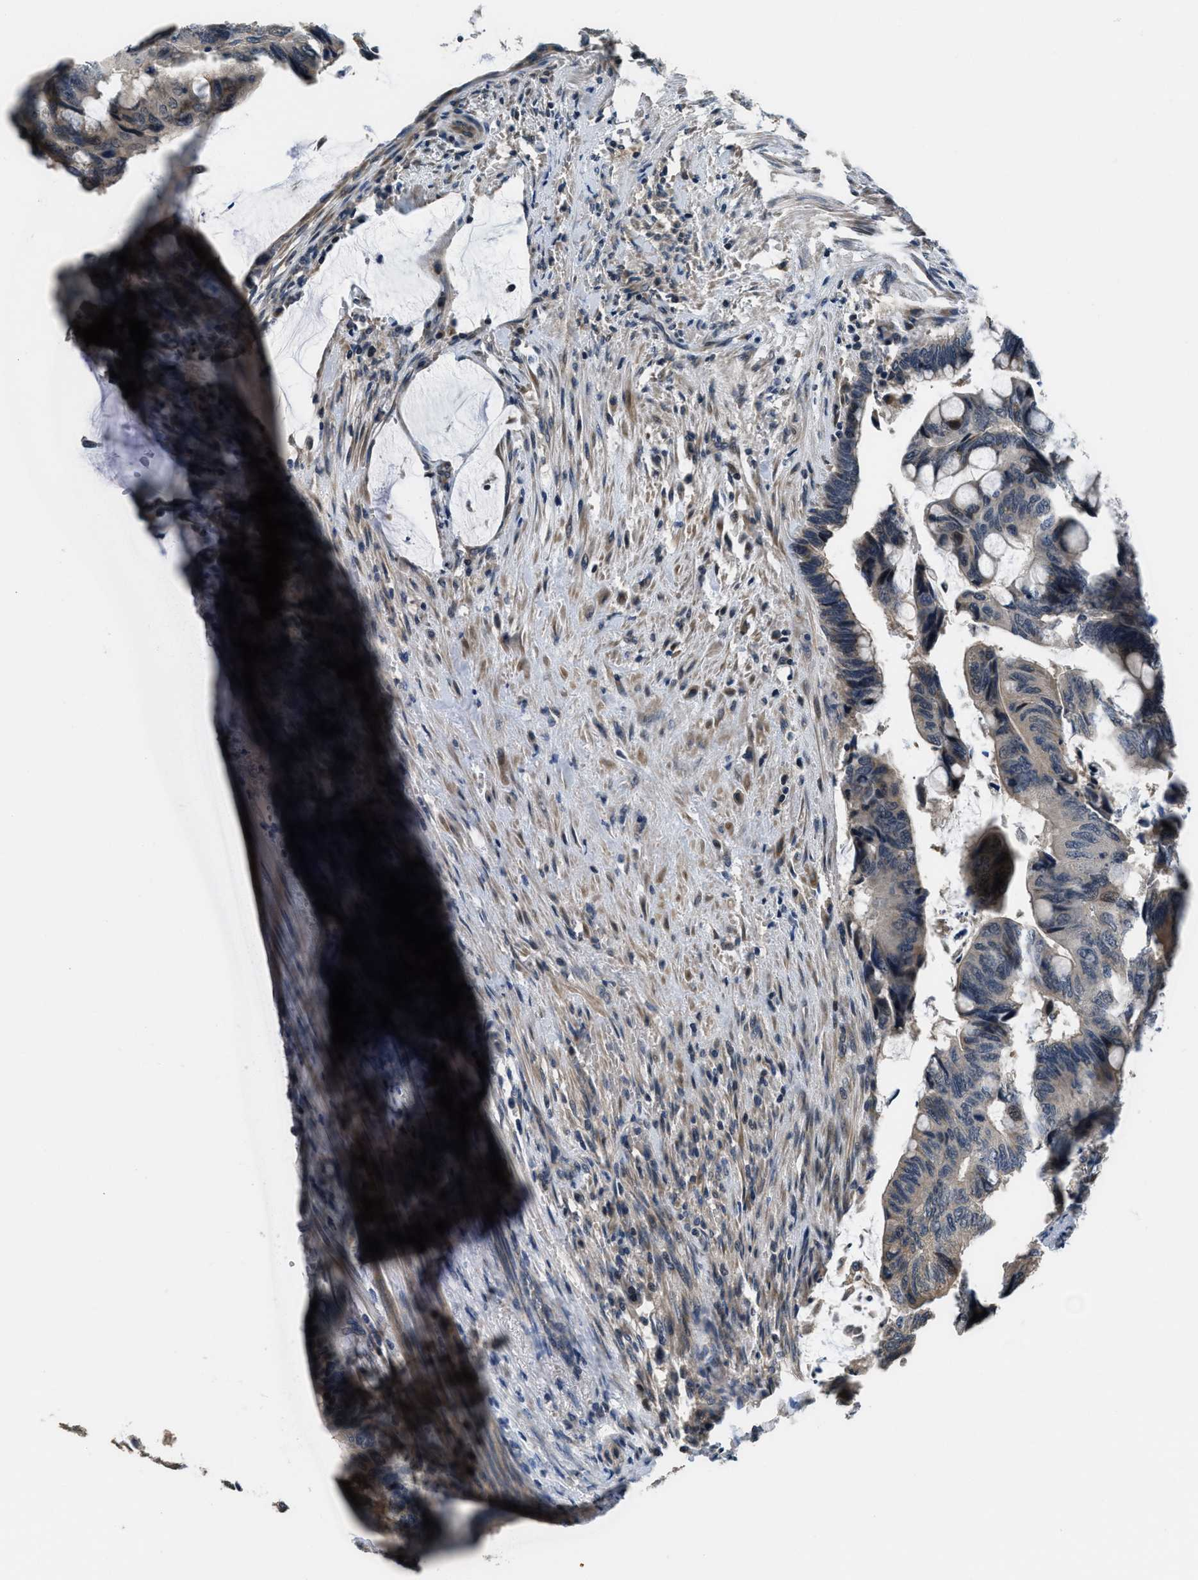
{"staining": {"intensity": "strong", "quantity": "<25%", "location": "nuclear"}, "tissue": "colorectal cancer", "cell_type": "Tumor cells", "image_type": "cancer", "snomed": [{"axis": "morphology", "description": "Normal tissue, NOS"}, {"axis": "morphology", "description": "Adenocarcinoma, NOS"}, {"axis": "topography", "description": "Rectum"}, {"axis": "topography", "description": "Peripheral nerve tissue"}], "caption": "A brown stain highlights strong nuclear staining of a protein in colorectal adenocarcinoma tumor cells.", "gene": "NAT1", "patient": {"sex": "male", "age": 92}}